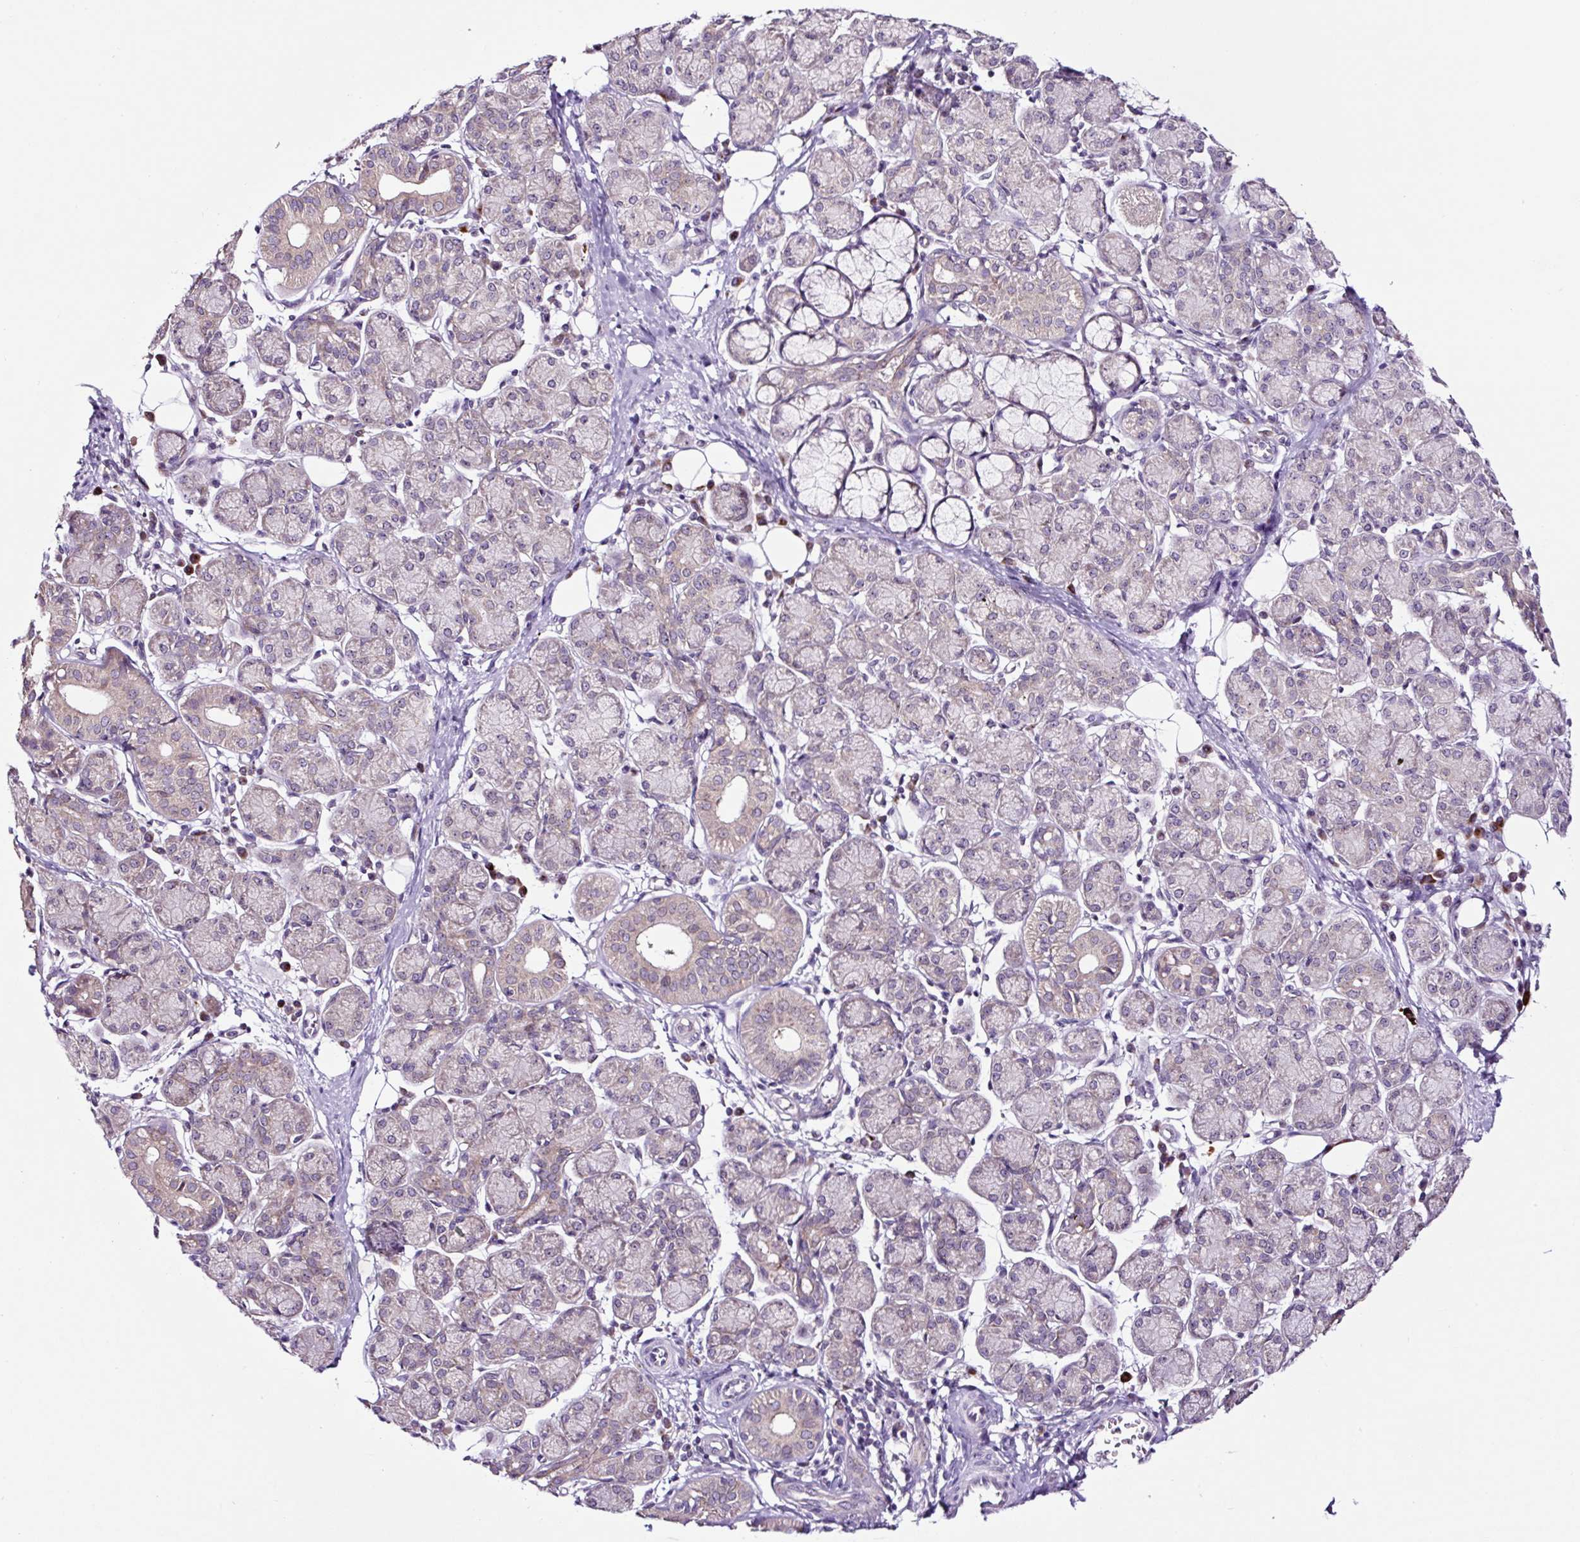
{"staining": {"intensity": "moderate", "quantity": "<25%", "location": "cytoplasmic/membranous"}, "tissue": "salivary gland", "cell_type": "Glandular cells", "image_type": "normal", "snomed": [{"axis": "morphology", "description": "Normal tissue, NOS"}, {"axis": "morphology", "description": "Inflammation, NOS"}, {"axis": "topography", "description": "Lymph node"}, {"axis": "topography", "description": "Salivary gland"}], "caption": "Brown immunohistochemical staining in benign human salivary gland shows moderate cytoplasmic/membranous expression in about <25% of glandular cells. The staining is performed using DAB brown chromogen to label protein expression. The nuclei are counter-stained blue using hematoxylin.", "gene": "NOM1", "patient": {"sex": "male", "age": 3}}